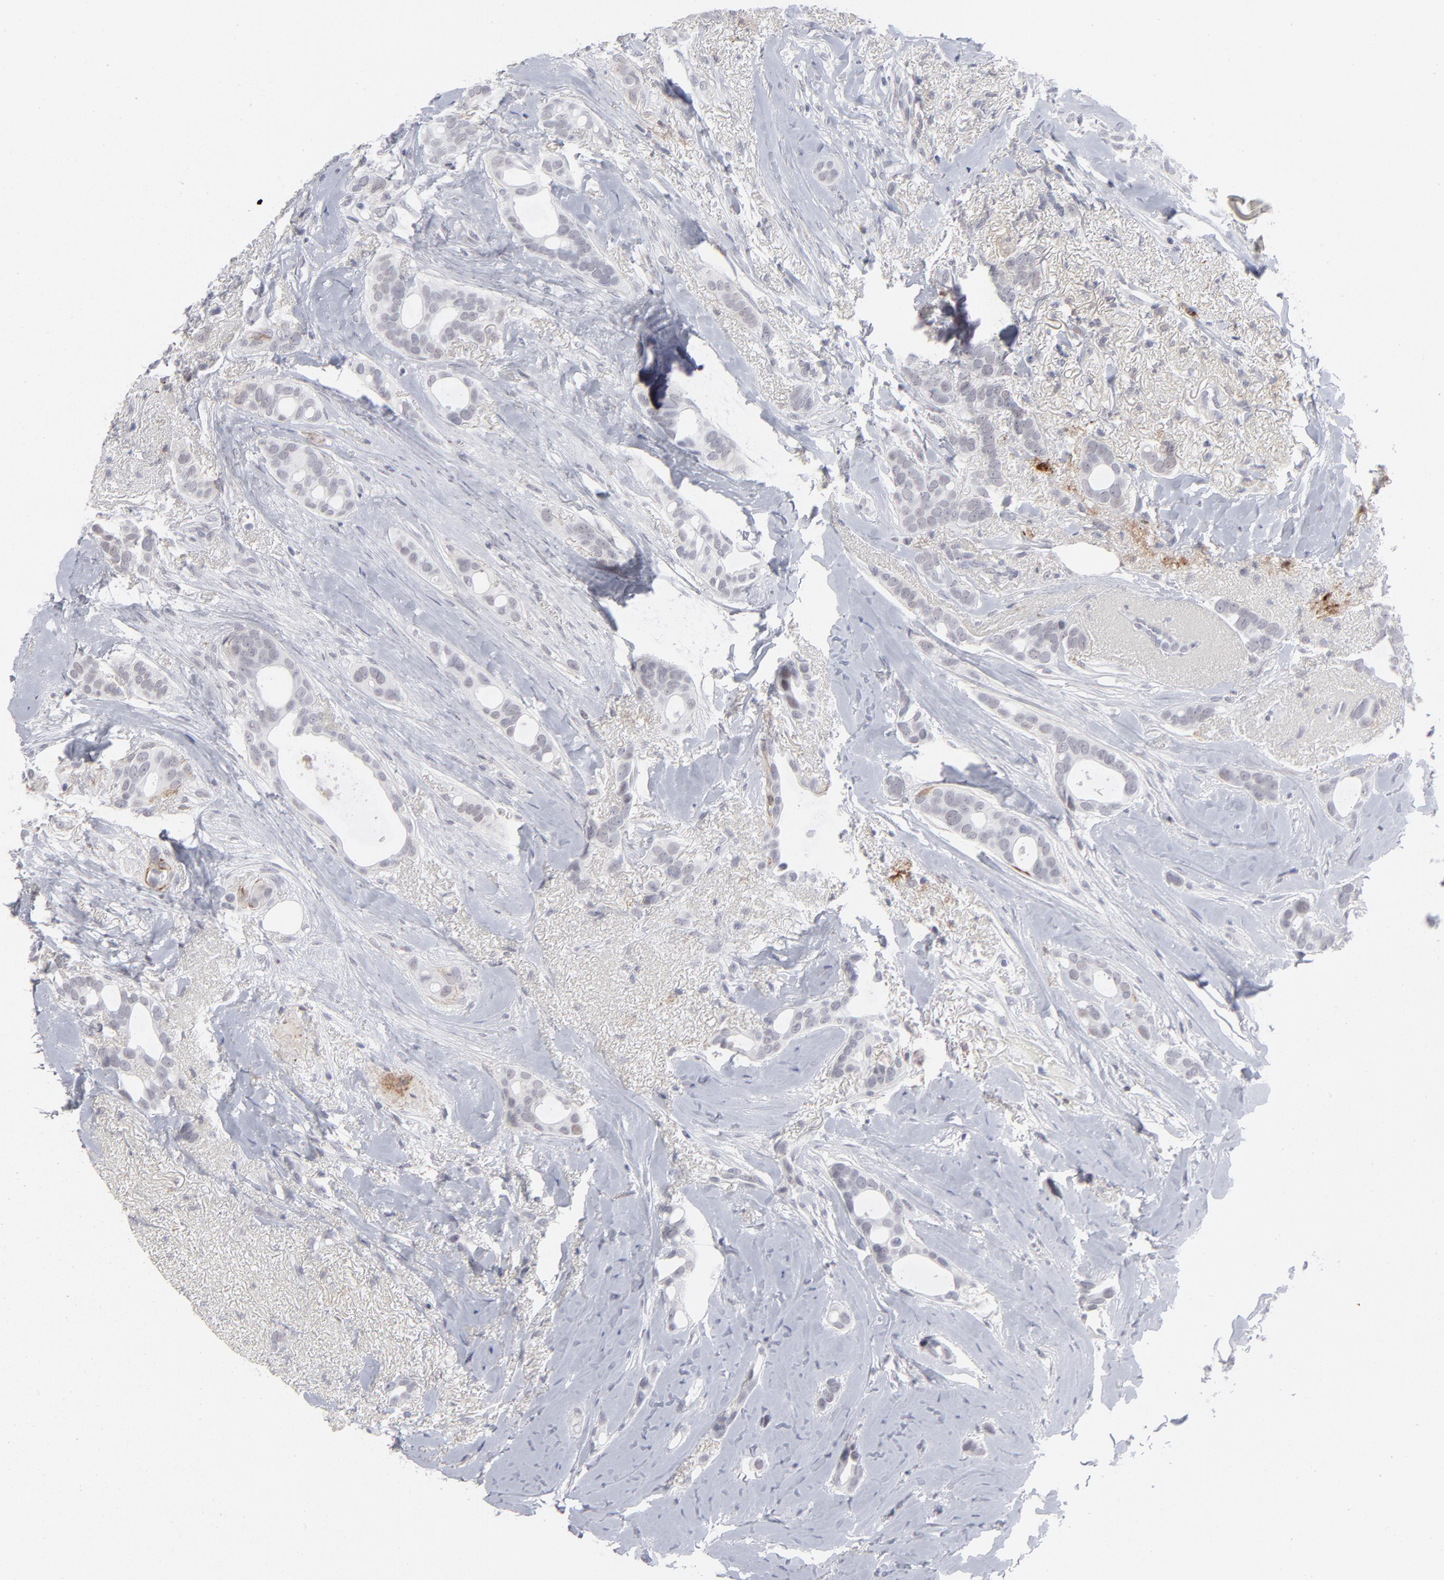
{"staining": {"intensity": "negative", "quantity": "none", "location": "none"}, "tissue": "breast cancer", "cell_type": "Tumor cells", "image_type": "cancer", "snomed": [{"axis": "morphology", "description": "Duct carcinoma"}, {"axis": "topography", "description": "Breast"}], "caption": "Breast intraductal carcinoma stained for a protein using IHC displays no expression tumor cells.", "gene": "CCR2", "patient": {"sex": "female", "age": 54}}